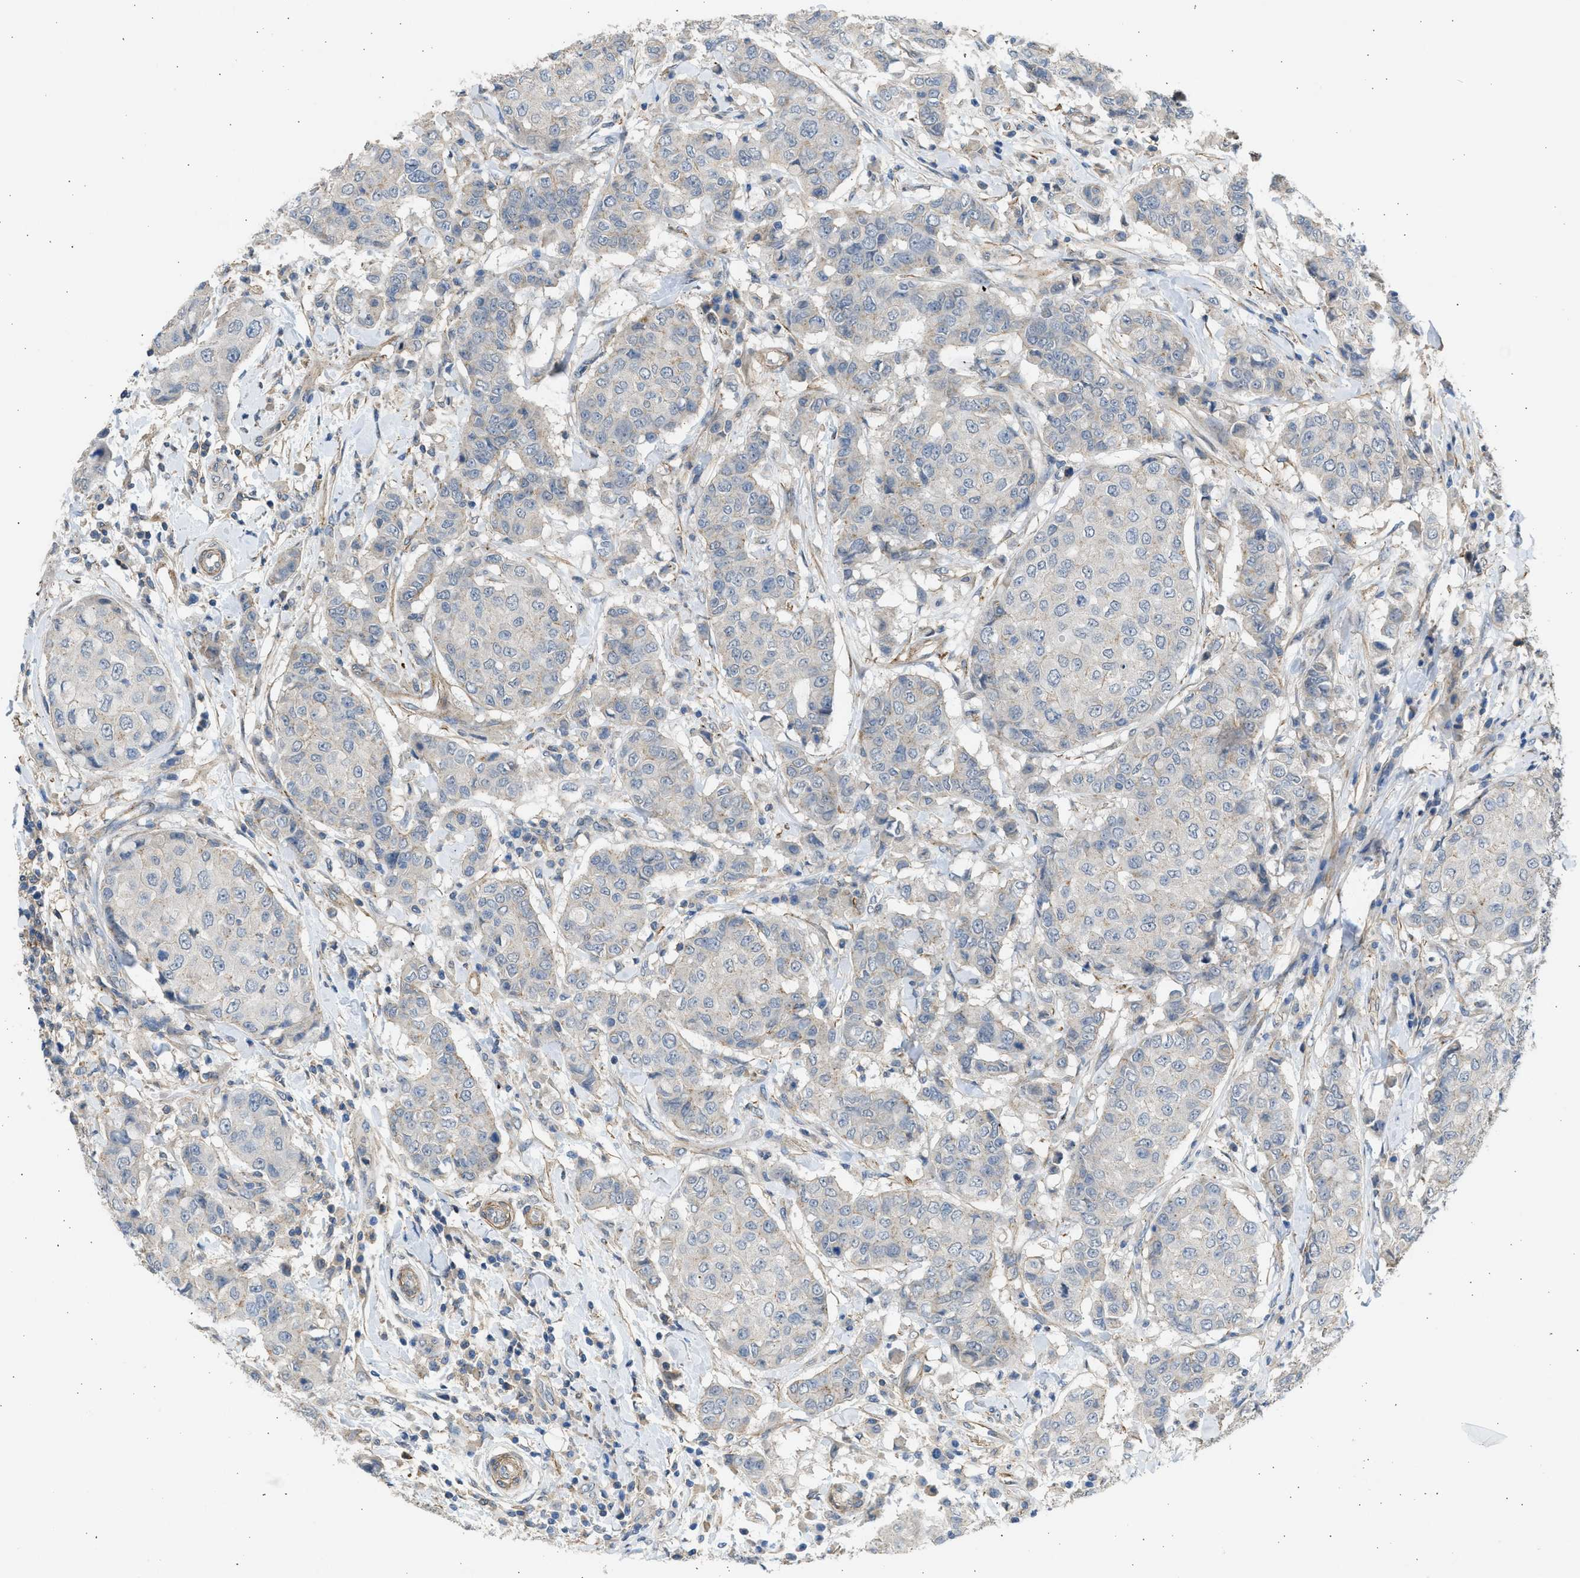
{"staining": {"intensity": "negative", "quantity": "none", "location": "none"}, "tissue": "breast cancer", "cell_type": "Tumor cells", "image_type": "cancer", "snomed": [{"axis": "morphology", "description": "Duct carcinoma"}, {"axis": "topography", "description": "Breast"}], "caption": "Photomicrograph shows no protein positivity in tumor cells of breast cancer tissue. (Brightfield microscopy of DAB (3,3'-diaminobenzidine) immunohistochemistry (IHC) at high magnification).", "gene": "PCNX3", "patient": {"sex": "female", "age": 27}}